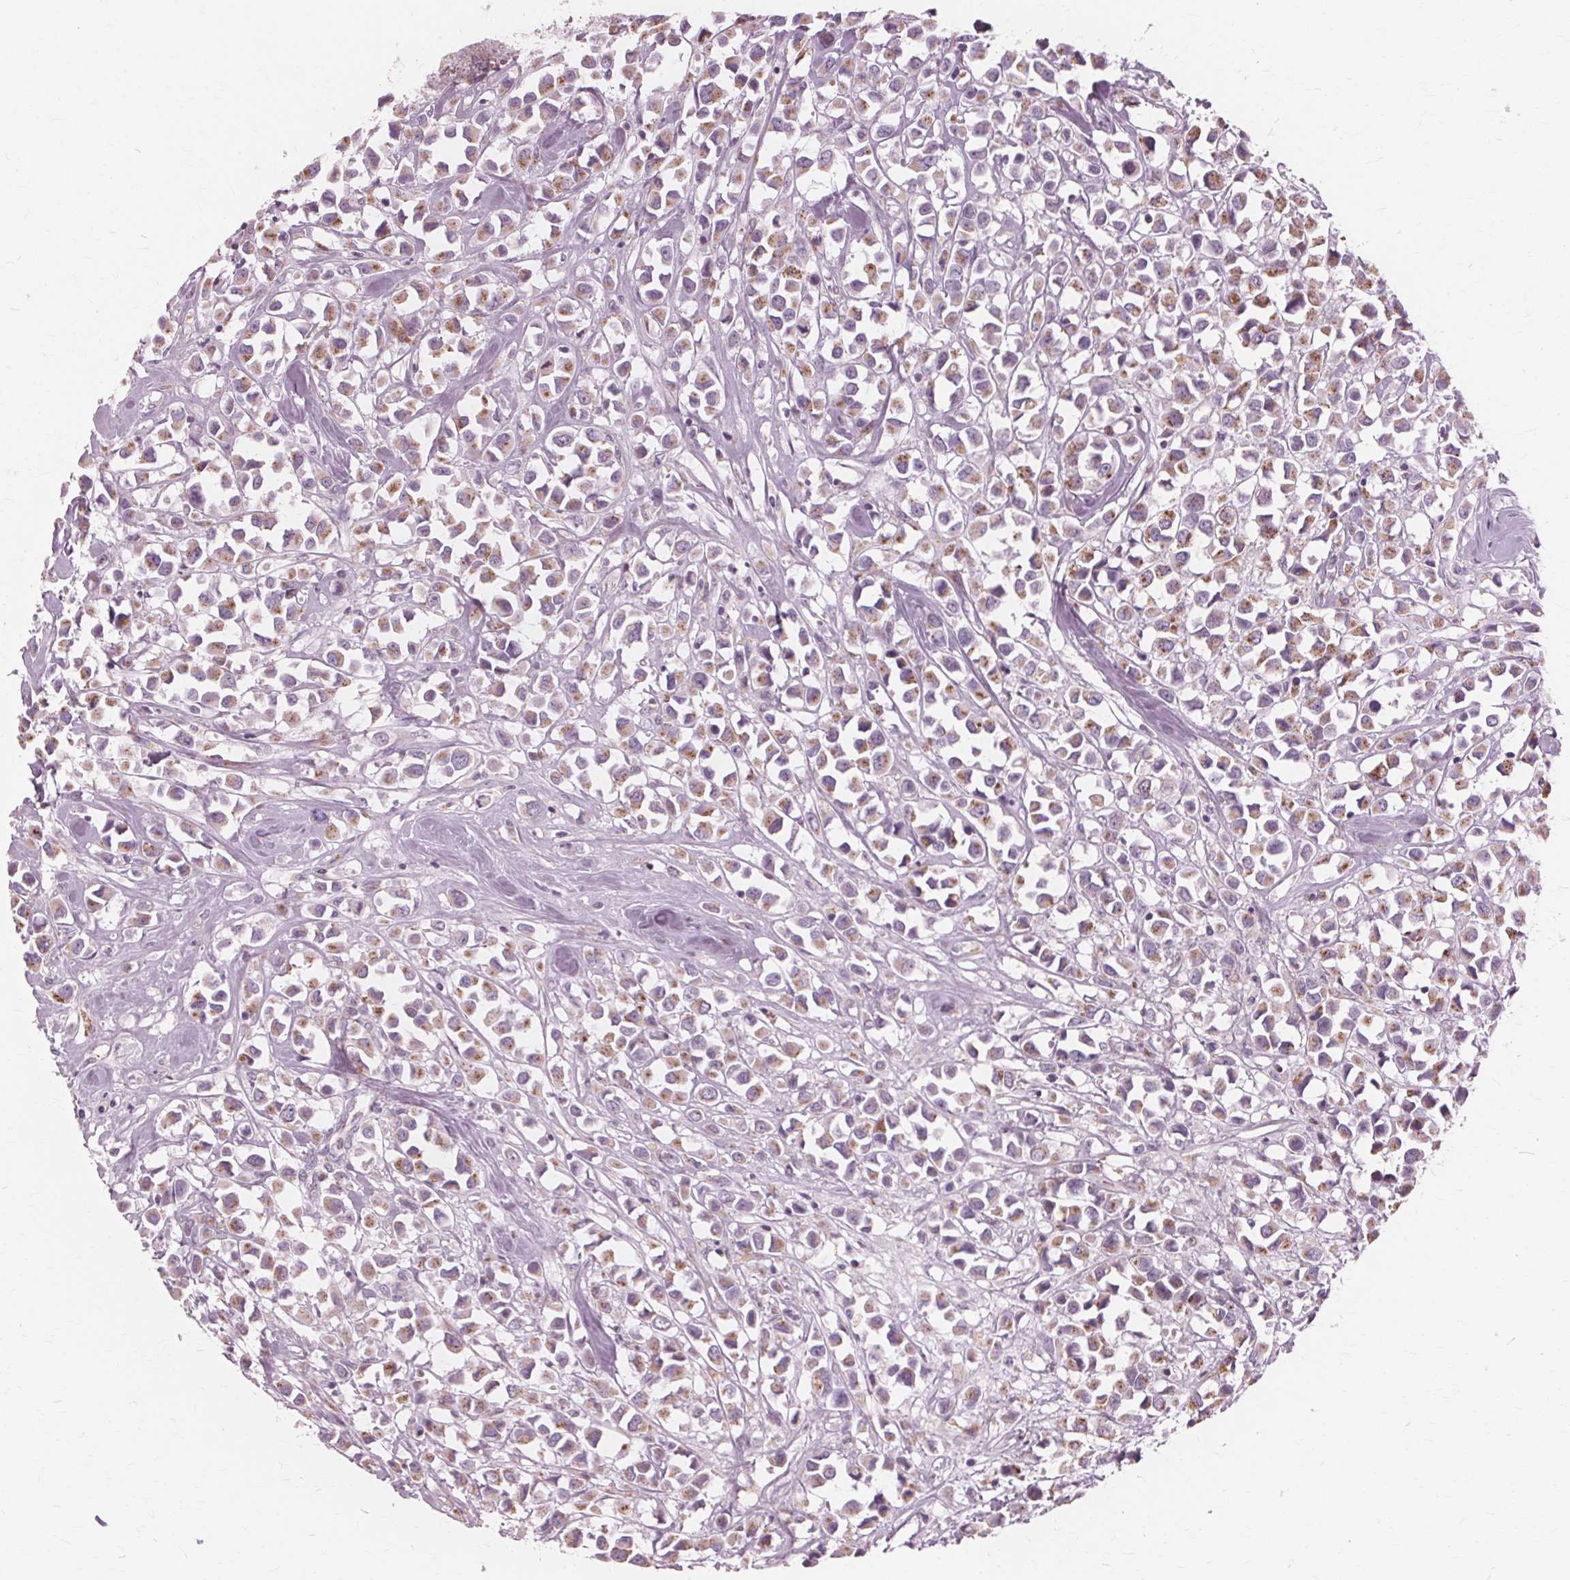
{"staining": {"intensity": "moderate", "quantity": ">75%", "location": "cytoplasmic/membranous"}, "tissue": "breast cancer", "cell_type": "Tumor cells", "image_type": "cancer", "snomed": [{"axis": "morphology", "description": "Duct carcinoma"}, {"axis": "topography", "description": "Breast"}], "caption": "High-magnification brightfield microscopy of infiltrating ductal carcinoma (breast) stained with DAB (3,3'-diaminobenzidine) (brown) and counterstained with hematoxylin (blue). tumor cells exhibit moderate cytoplasmic/membranous staining is seen in approximately>75% of cells.", "gene": "DNASE2", "patient": {"sex": "female", "age": 61}}